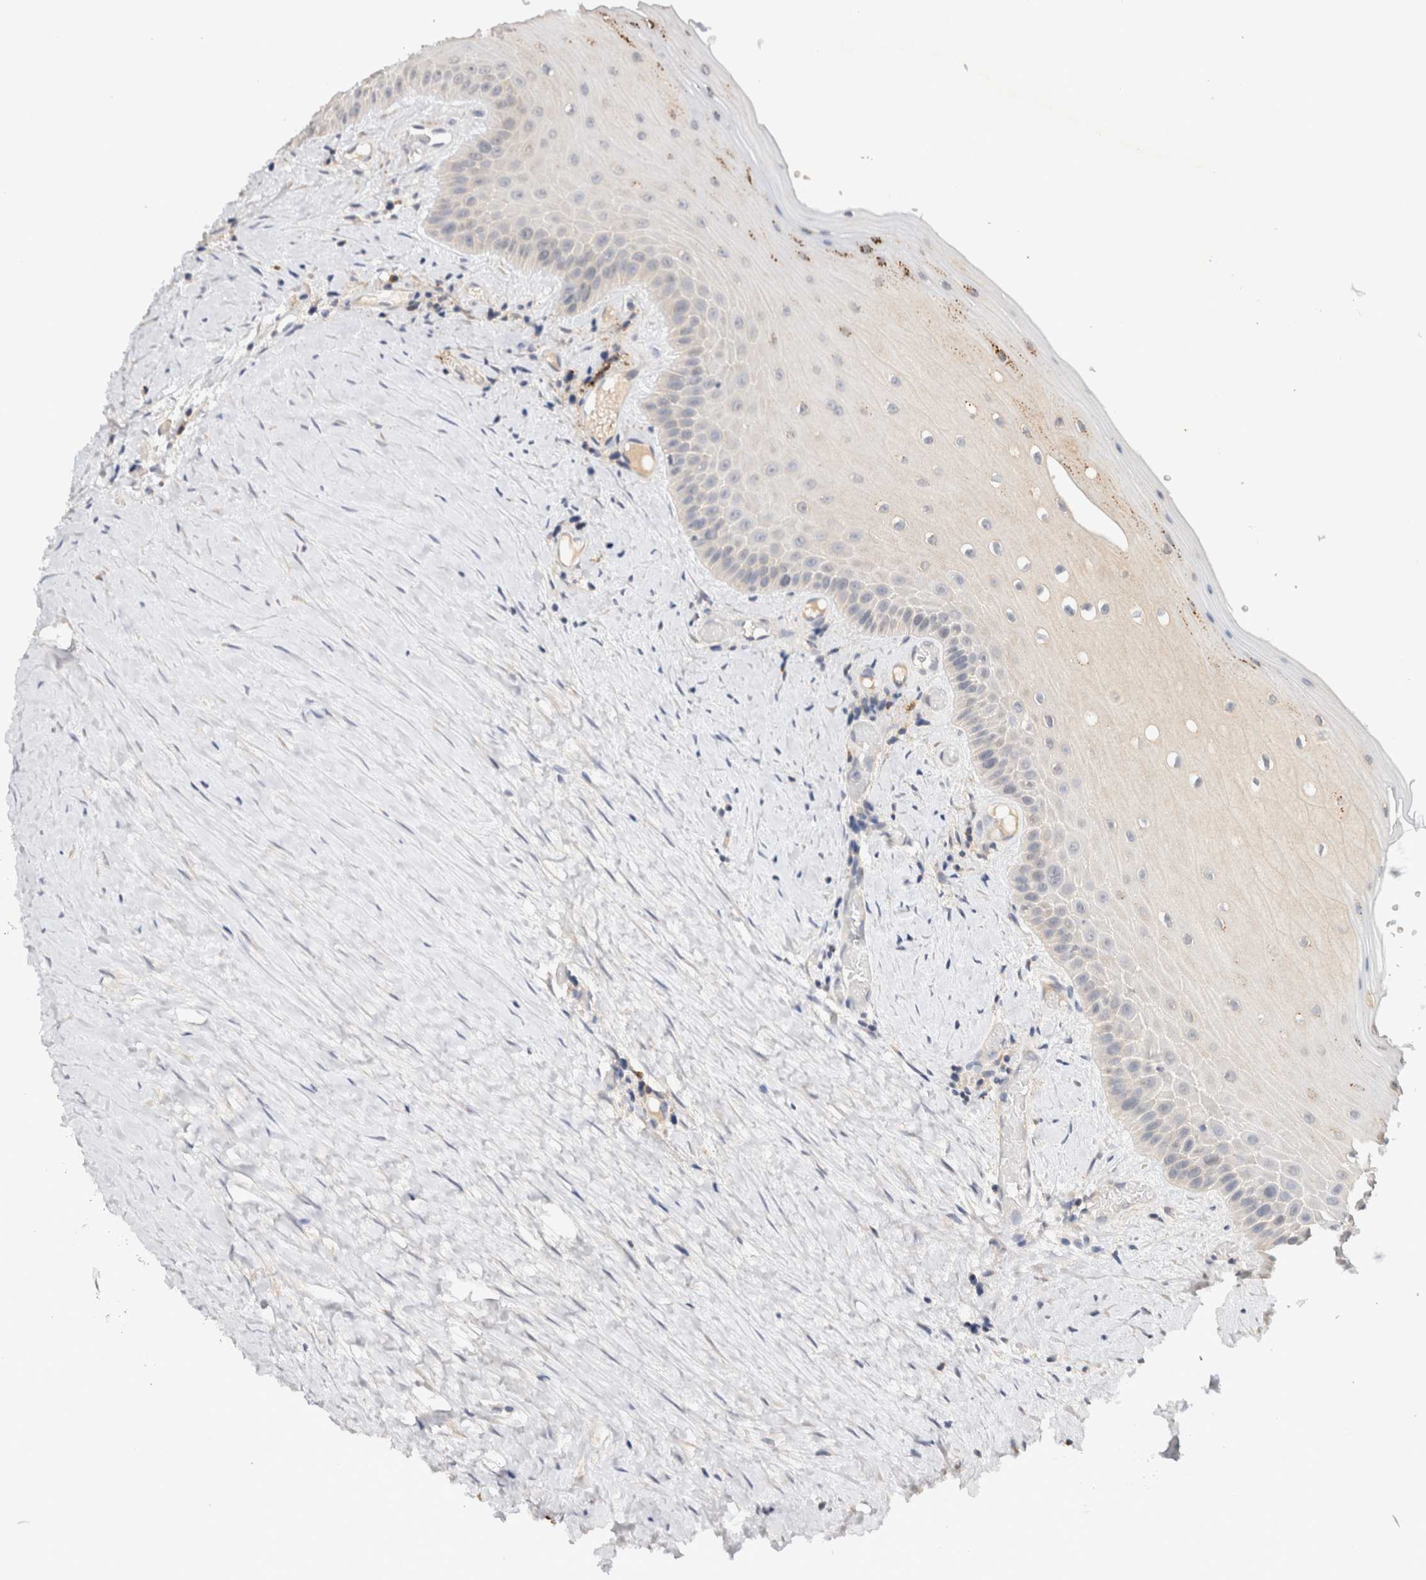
{"staining": {"intensity": "moderate", "quantity": "<25%", "location": "cytoplasmic/membranous"}, "tissue": "oral mucosa", "cell_type": "Squamous epithelial cells", "image_type": "normal", "snomed": [{"axis": "morphology", "description": "Normal tissue, NOS"}, {"axis": "topography", "description": "Skeletal muscle"}, {"axis": "topography", "description": "Oral tissue"}, {"axis": "topography", "description": "Peripheral nerve tissue"}], "caption": "Oral mucosa stained with immunohistochemistry (IHC) exhibits moderate cytoplasmic/membranous expression in about <25% of squamous epithelial cells.", "gene": "SPRTN", "patient": {"sex": "female", "age": 84}}